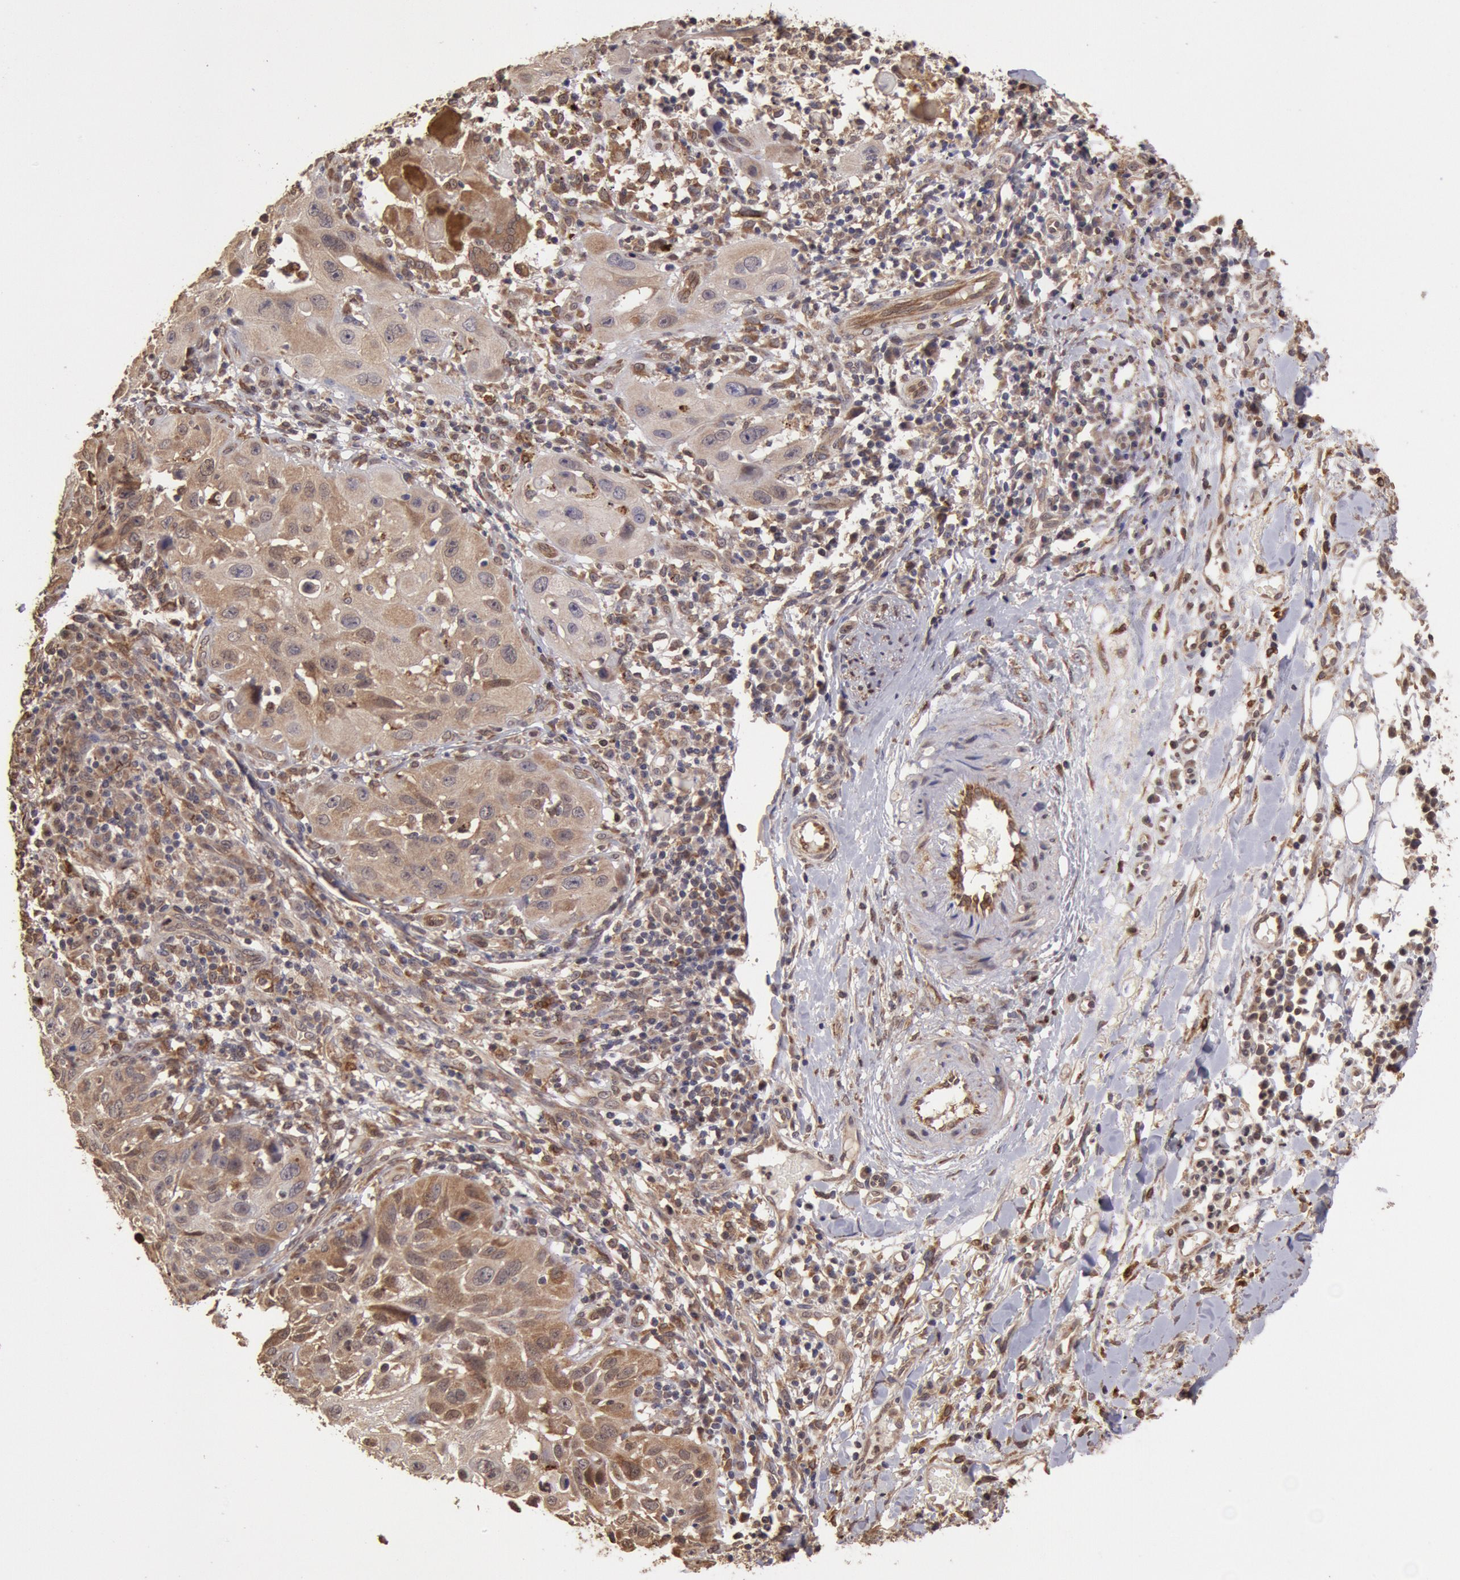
{"staining": {"intensity": "moderate", "quantity": ">75%", "location": "cytoplasmic/membranous"}, "tissue": "skin cancer", "cell_type": "Tumor cells", "image_type": "cancer", "snomed": [{"axis": "morphology", "description": "Squamous cell carcinoma, NOS"}, {"axis": "topography", "description": "Skin"}], "caption": "Brown immunohistochemical staining in human skin cancer (squamous cell carcinoma) reveals moderate cytoplasmic/membranous expression in about >75% of tumor cells.", "gene": "COMT", "patient": {"sex": "female", "age": 89}}